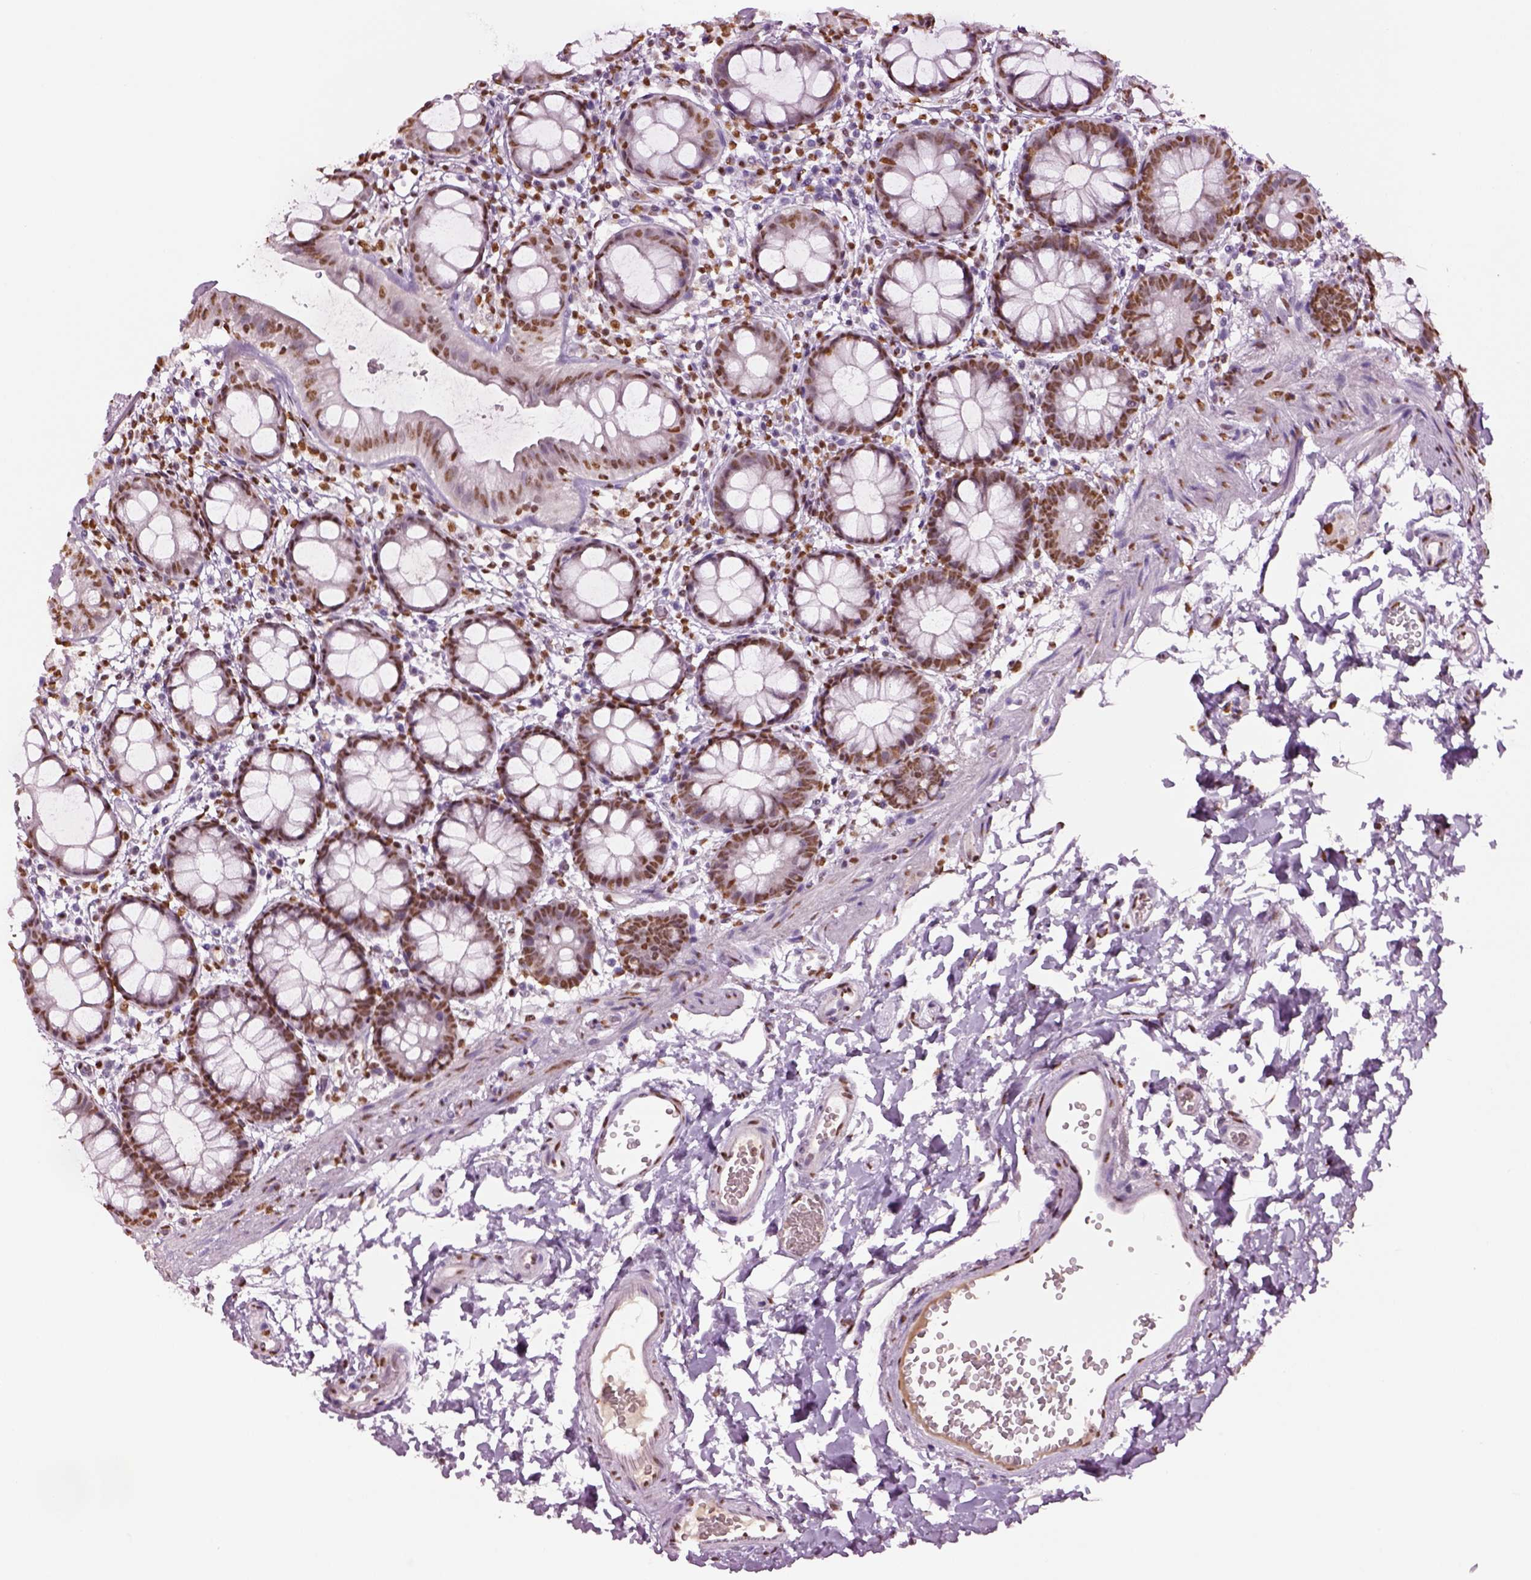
{"staining": {"intensity": "moderate", "quantity": "25%-75%", "location": "nuclear"}, "tissue": "rectum", "cell_type": "Glandular cells", "image_type": "normal", "snomed": [{"axis": "morphology", "description": "Normal tissue, NOS"}, {"axis": "topography", "description": "Rectum"}], "caption": "DAB immunohistochemical staining of unremarkable rectum shows moderate nuclear protein expression in approximately 25%-75% of glandular cells. The staining was performed using DAB, with brown indicating positive protein expression. Nuclei are stained blue with hematoxylin.", "gene": "DDX3X", "patient": {"sex": "male", "age": 57}}